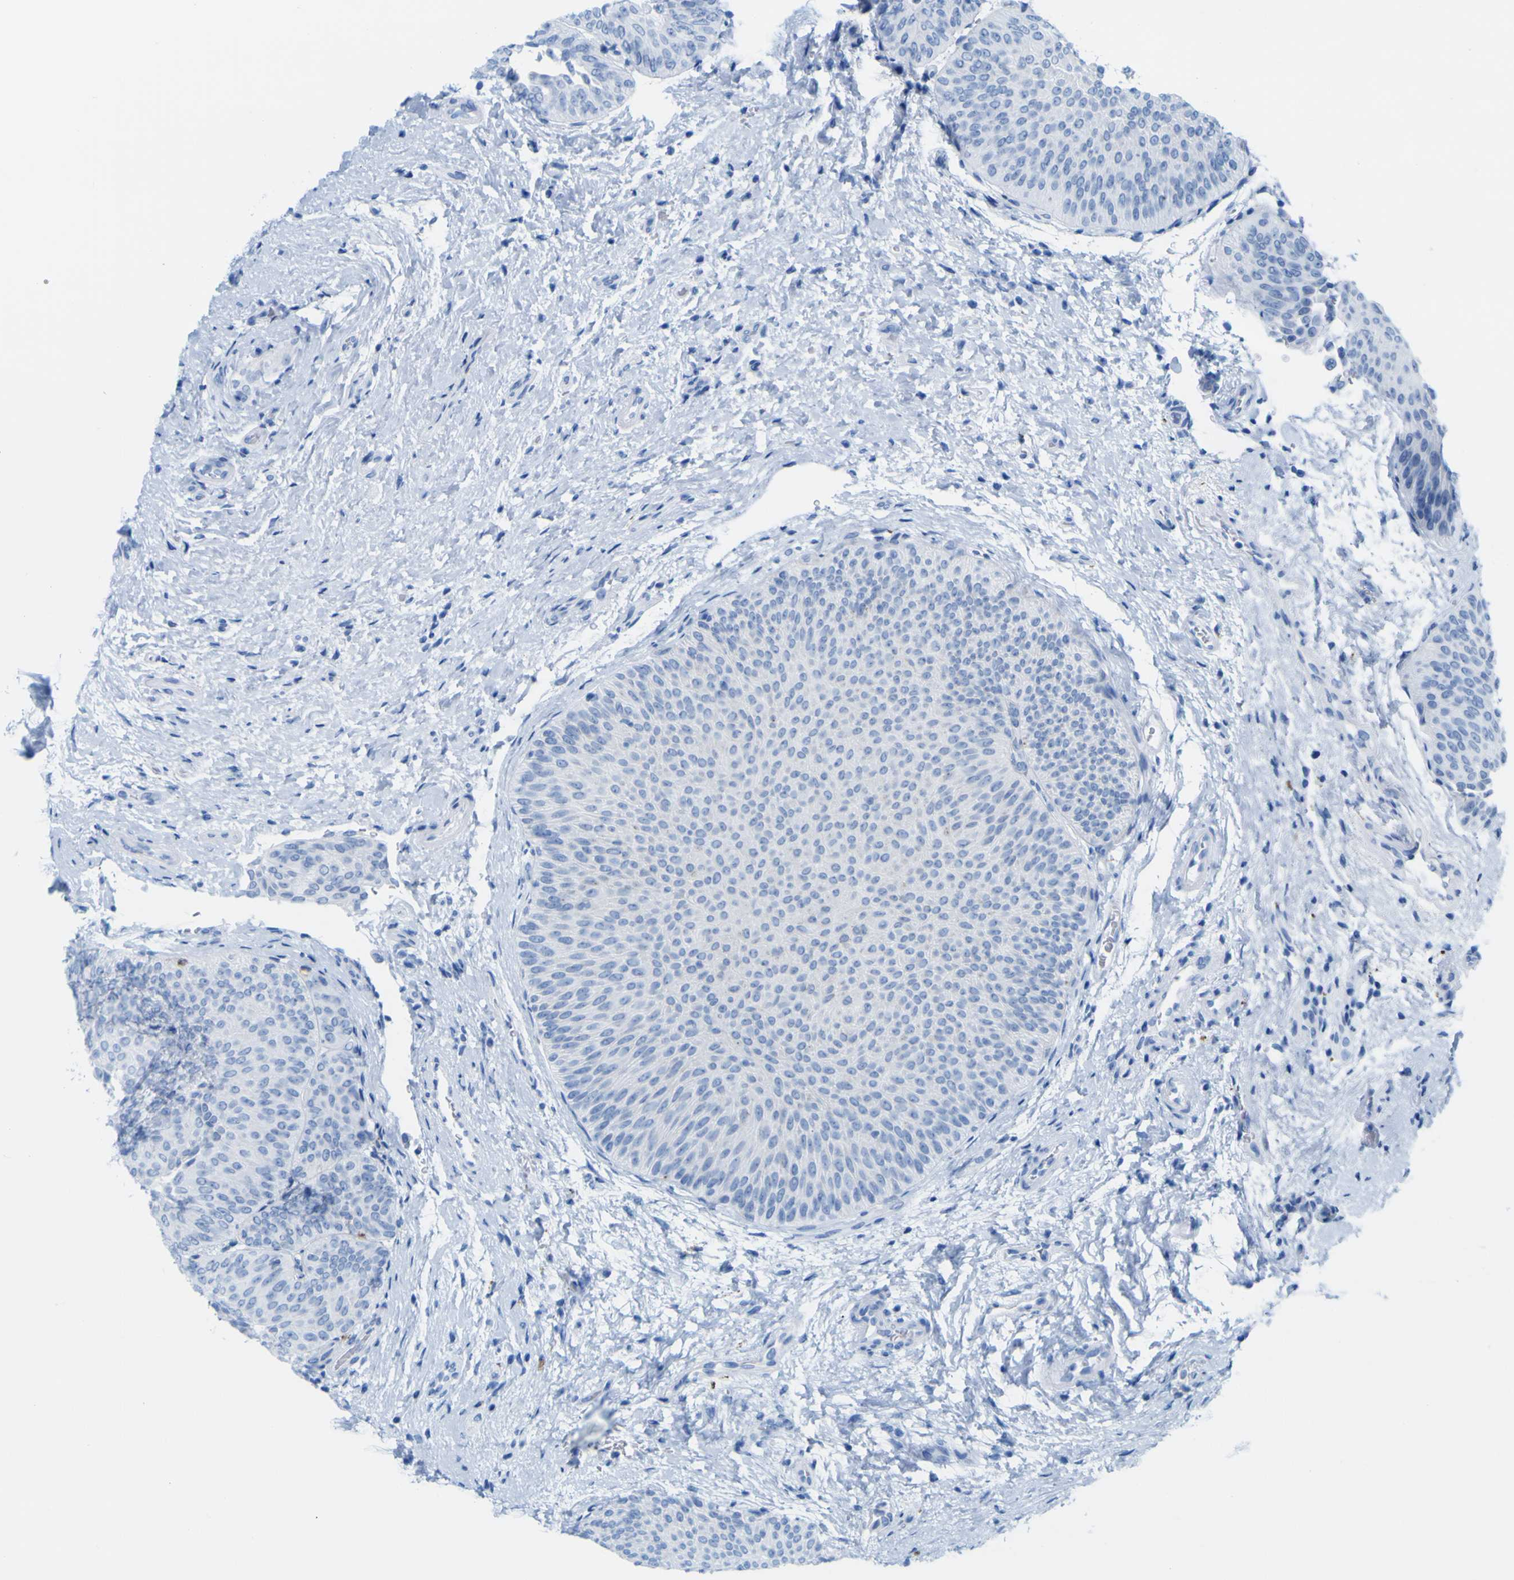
{"staining": {"intensity": "negative", "quantity": "none", "location": "none"}, "tissue": "urothelial cancer", "cell_type": "Tumor cells", "image_type": "cancer", "snomed": [{"axis": "morphology", "description": "Urothelial carcinoma, Low grade"}, {"axis": "topography", "description": "Urinary bladder"}], "caption": "The photomicrograph demonstrates no significant positivity in tumor cells of low-grade urothelial carcinoma.", "gene": "PLD3", "patient": {"sex": "female", "age": 60}}